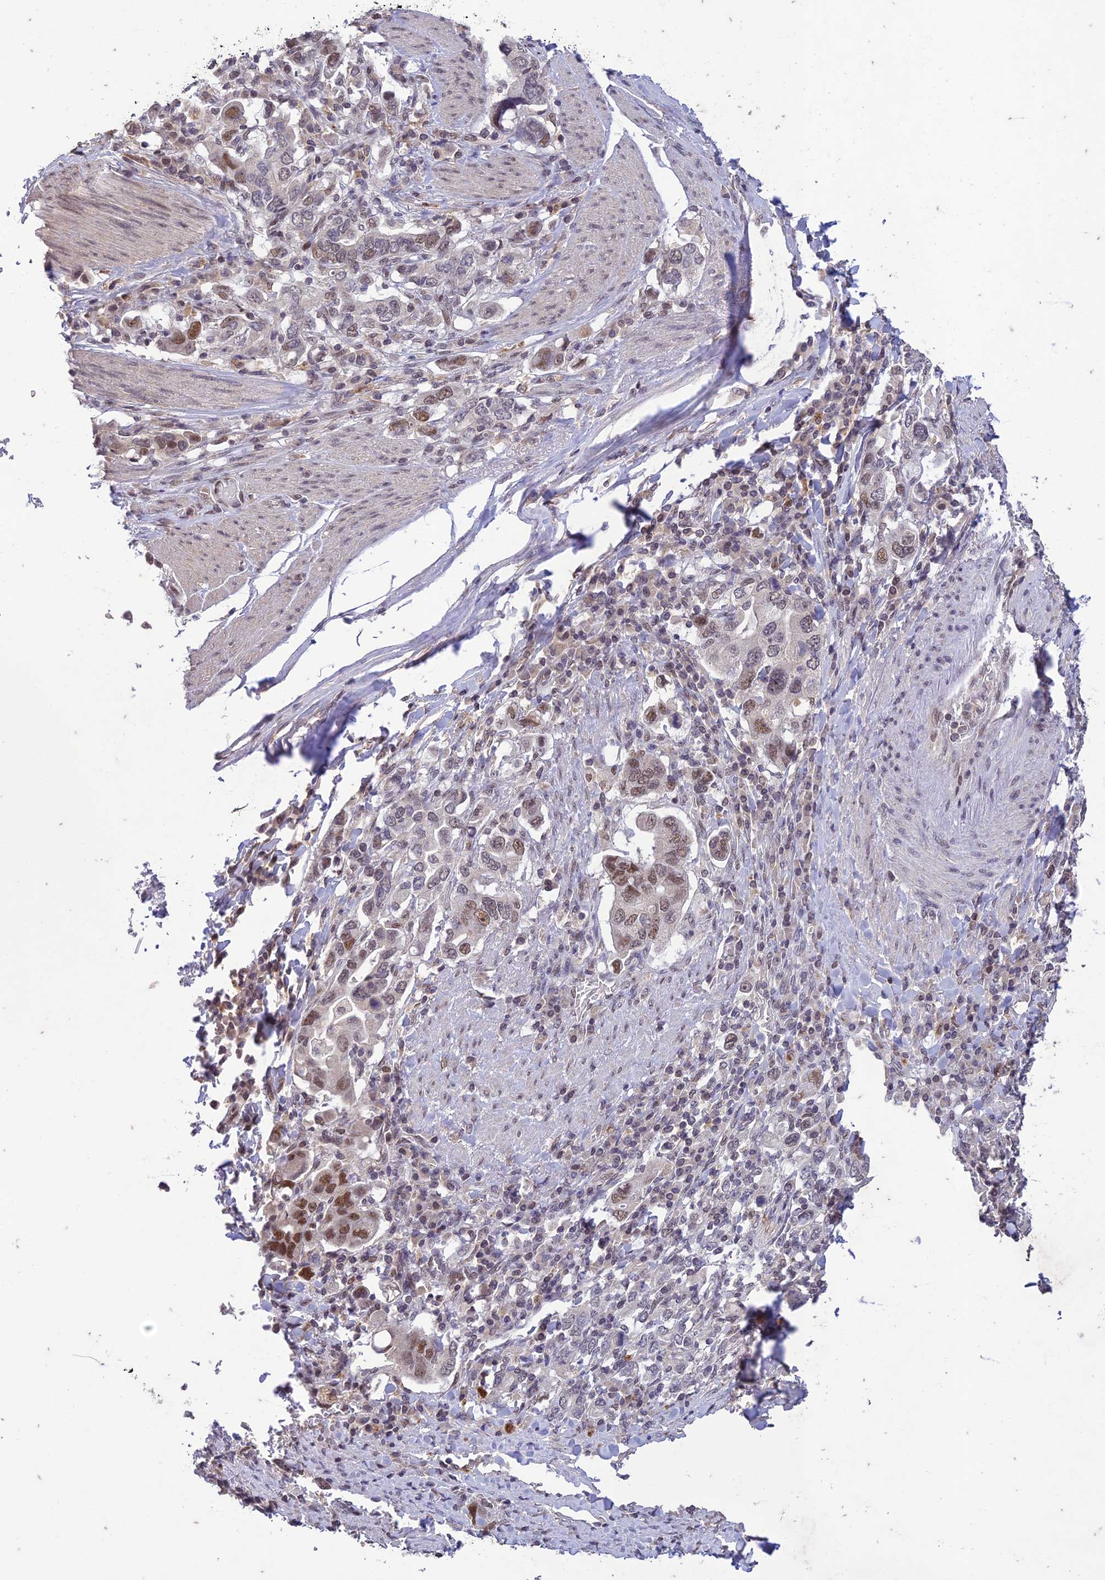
{"staining": {"intensity": "moderate", "quantity": "<25%", "location": "nuclear"}, "tissue": "stomach cancer", "cell_type": "Tumor cells", "image_type": "cancer", "snomed": [{"axis": "morphology", "description": "Adenocarcinoma, NOS"}, {"axis": "topography", "description": "Stomach, upper"}, {"axis": "topography", "description": "Stomach"}], "caption": "Immunohistochemistry (IHC) (DAB (3,3'-diaminobenzidine)) staining of human stomach cancer (adenocarcinoma) displays moderate nuclear protein staining in about <25% of tumor cells.", "gene": "POP4", "patient": {"sex": "male", "age": 62}}